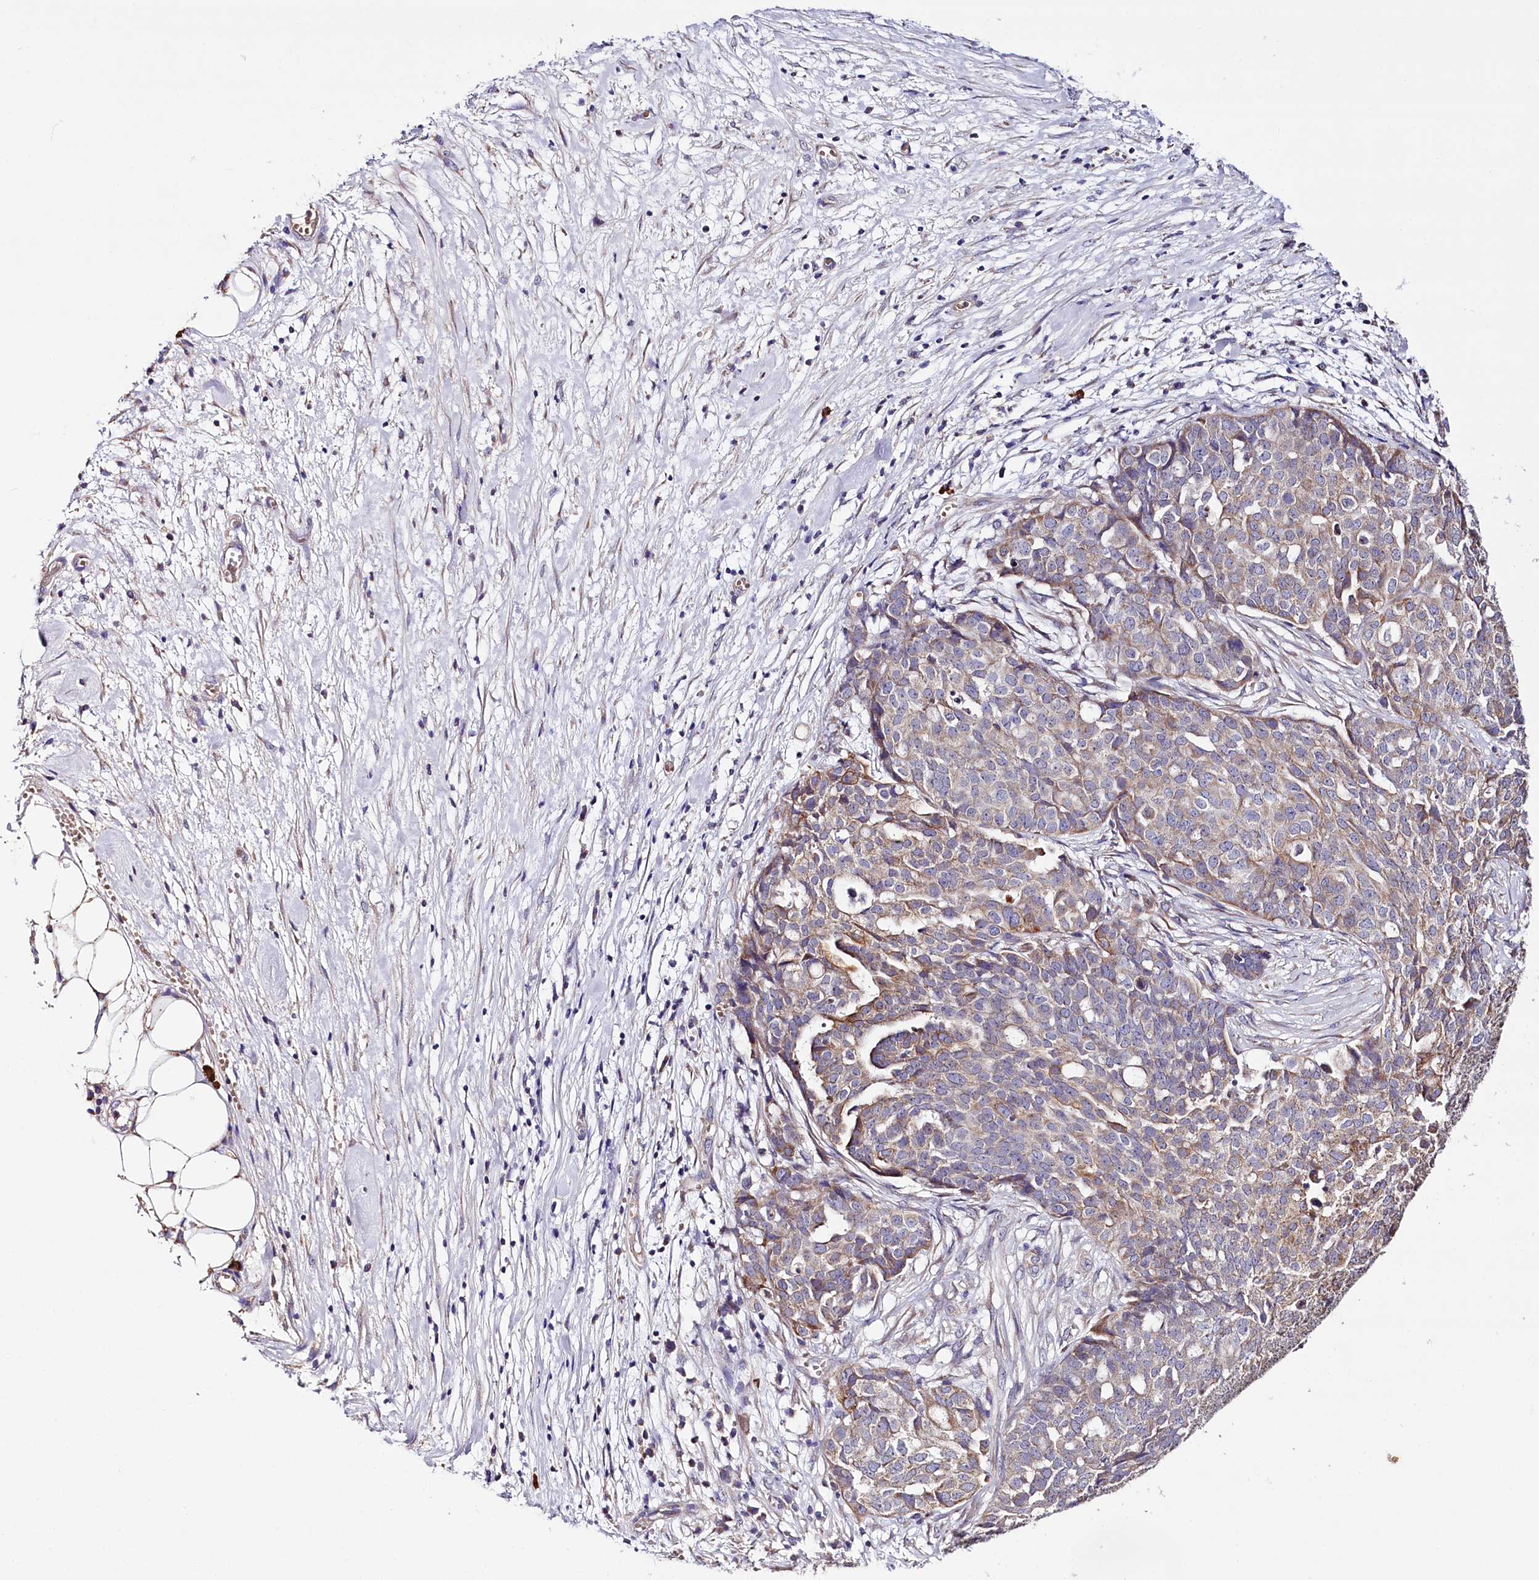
{"staining": {"intensity": "weak", "quantity": "<25%", "location": "cytoplasmic/membranous"}, "tissue": "ovarian cancer", "cell_type": "Tumor cells", "image_type": "cancer", "snomed": [{"axis": "morphology", "description": "Cystadenocarcinoma, serous, NOS"}, {"axis": "topography", "description": "Soft tissue"}, {"axis": "topography", "description": "Ovary"}], "caption": "DAB (3,3'-diaminobenzidine) immunohistochemical staining of serous cystadenocarcinoma (ovarian) exhibits no significant expression in tumor cells. Brightfield microscopy of immunohistochemistry stained with DAB (brown) and hematoxylin (blue), captured at high magnification.", "gene": "ZNF45", "patient": {"sex": "female", "age": 57}}